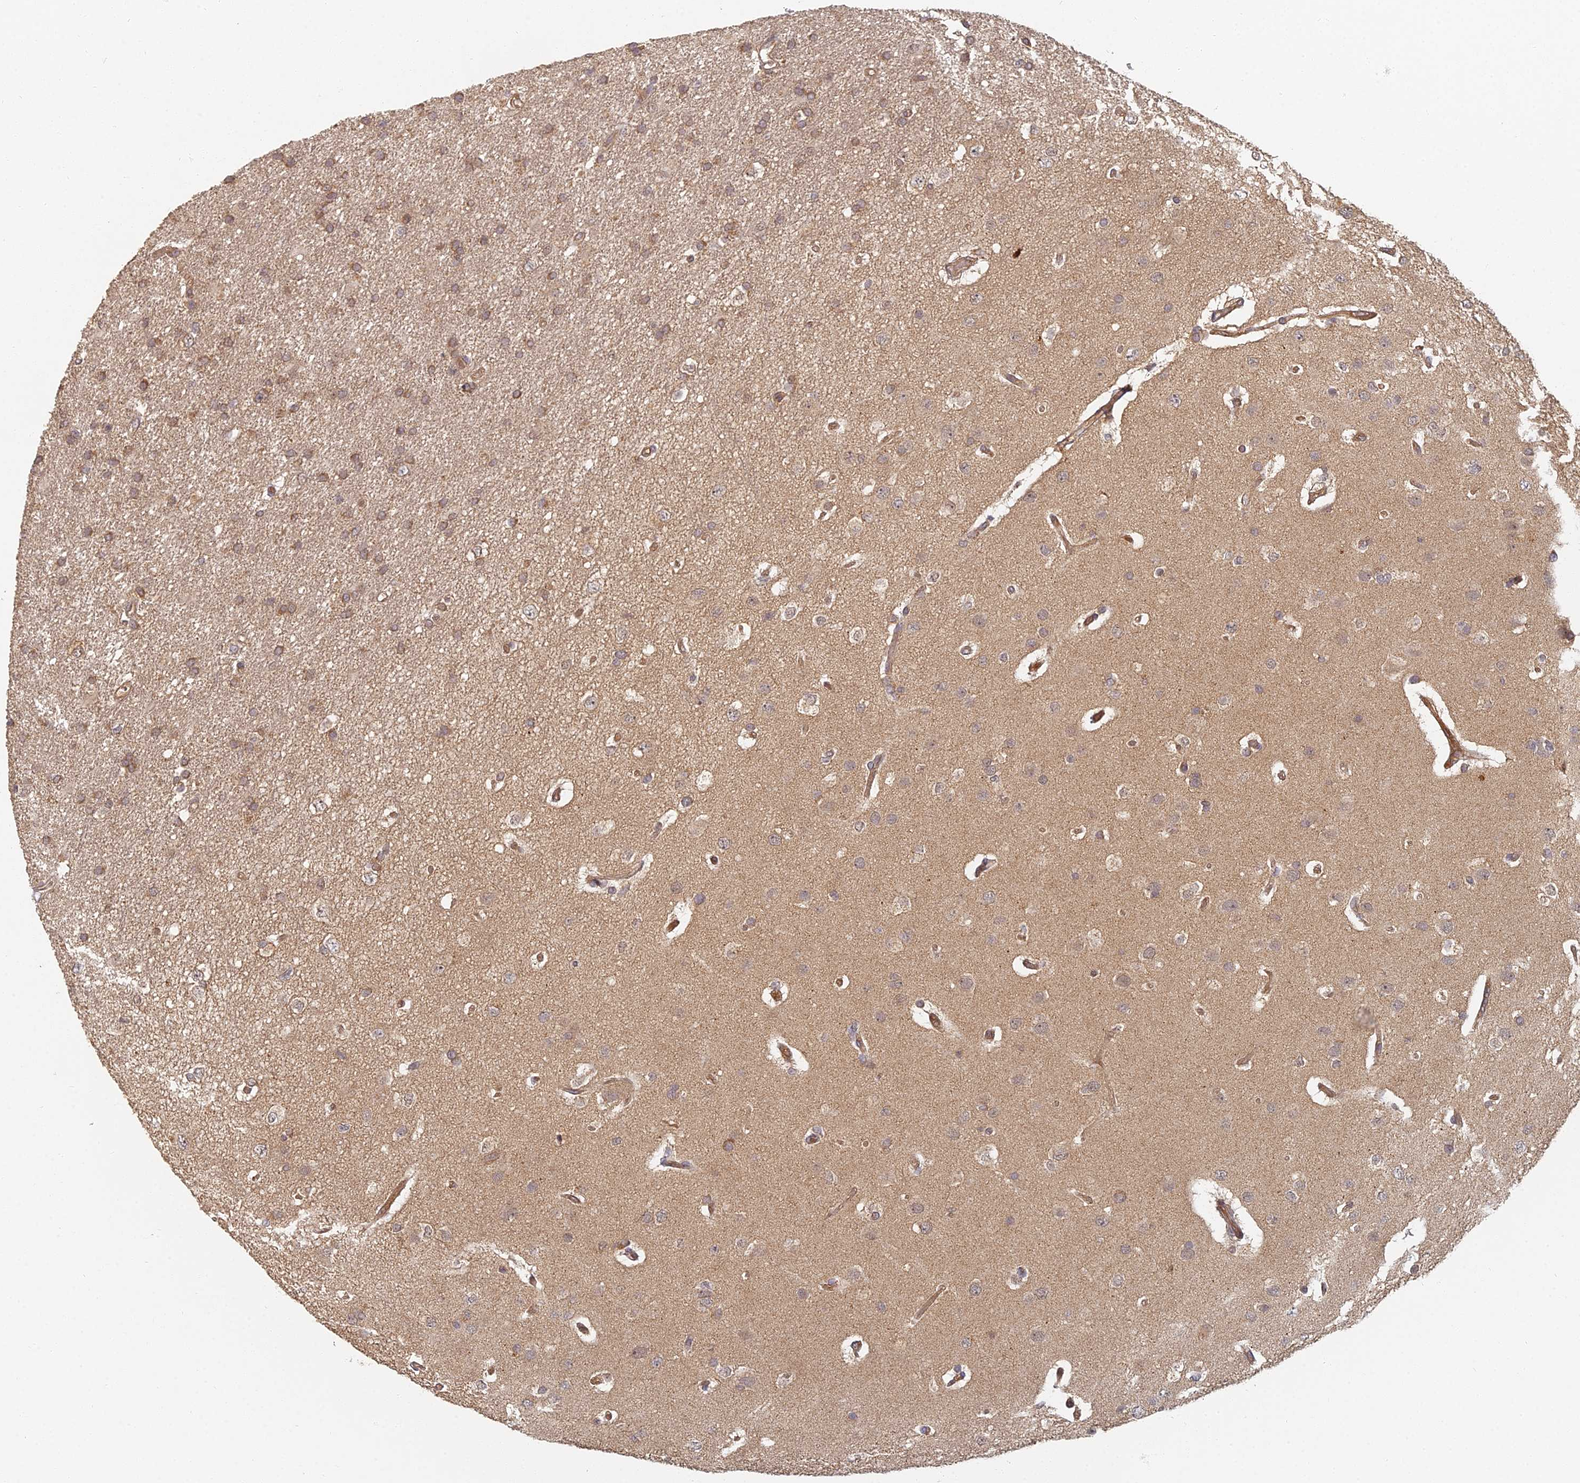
{"staining": {"intensity": "moderate", "quantity": ">75%", "location": "cytoplasmic/membranous"}, "tissue": "glioma", "cell_type": "Tumor cells", "image_type": "cancer", "snomed": [{"axis": "morphology", "description": "Glioma, malignant, High grade"}, {"axis": "topography", "description": "Brain"}], "caption": "Malignant high-grade glioma tissue exhibits moderate cytoplasmic/membranous positivity in about >75% of tumor cells, visualized by immunohistochemistry. (brown staining indicates protein expression, while blue staining denotes nuclei).", "gene": "INO80D", "patient": {"sex": "male", "age": 77}}